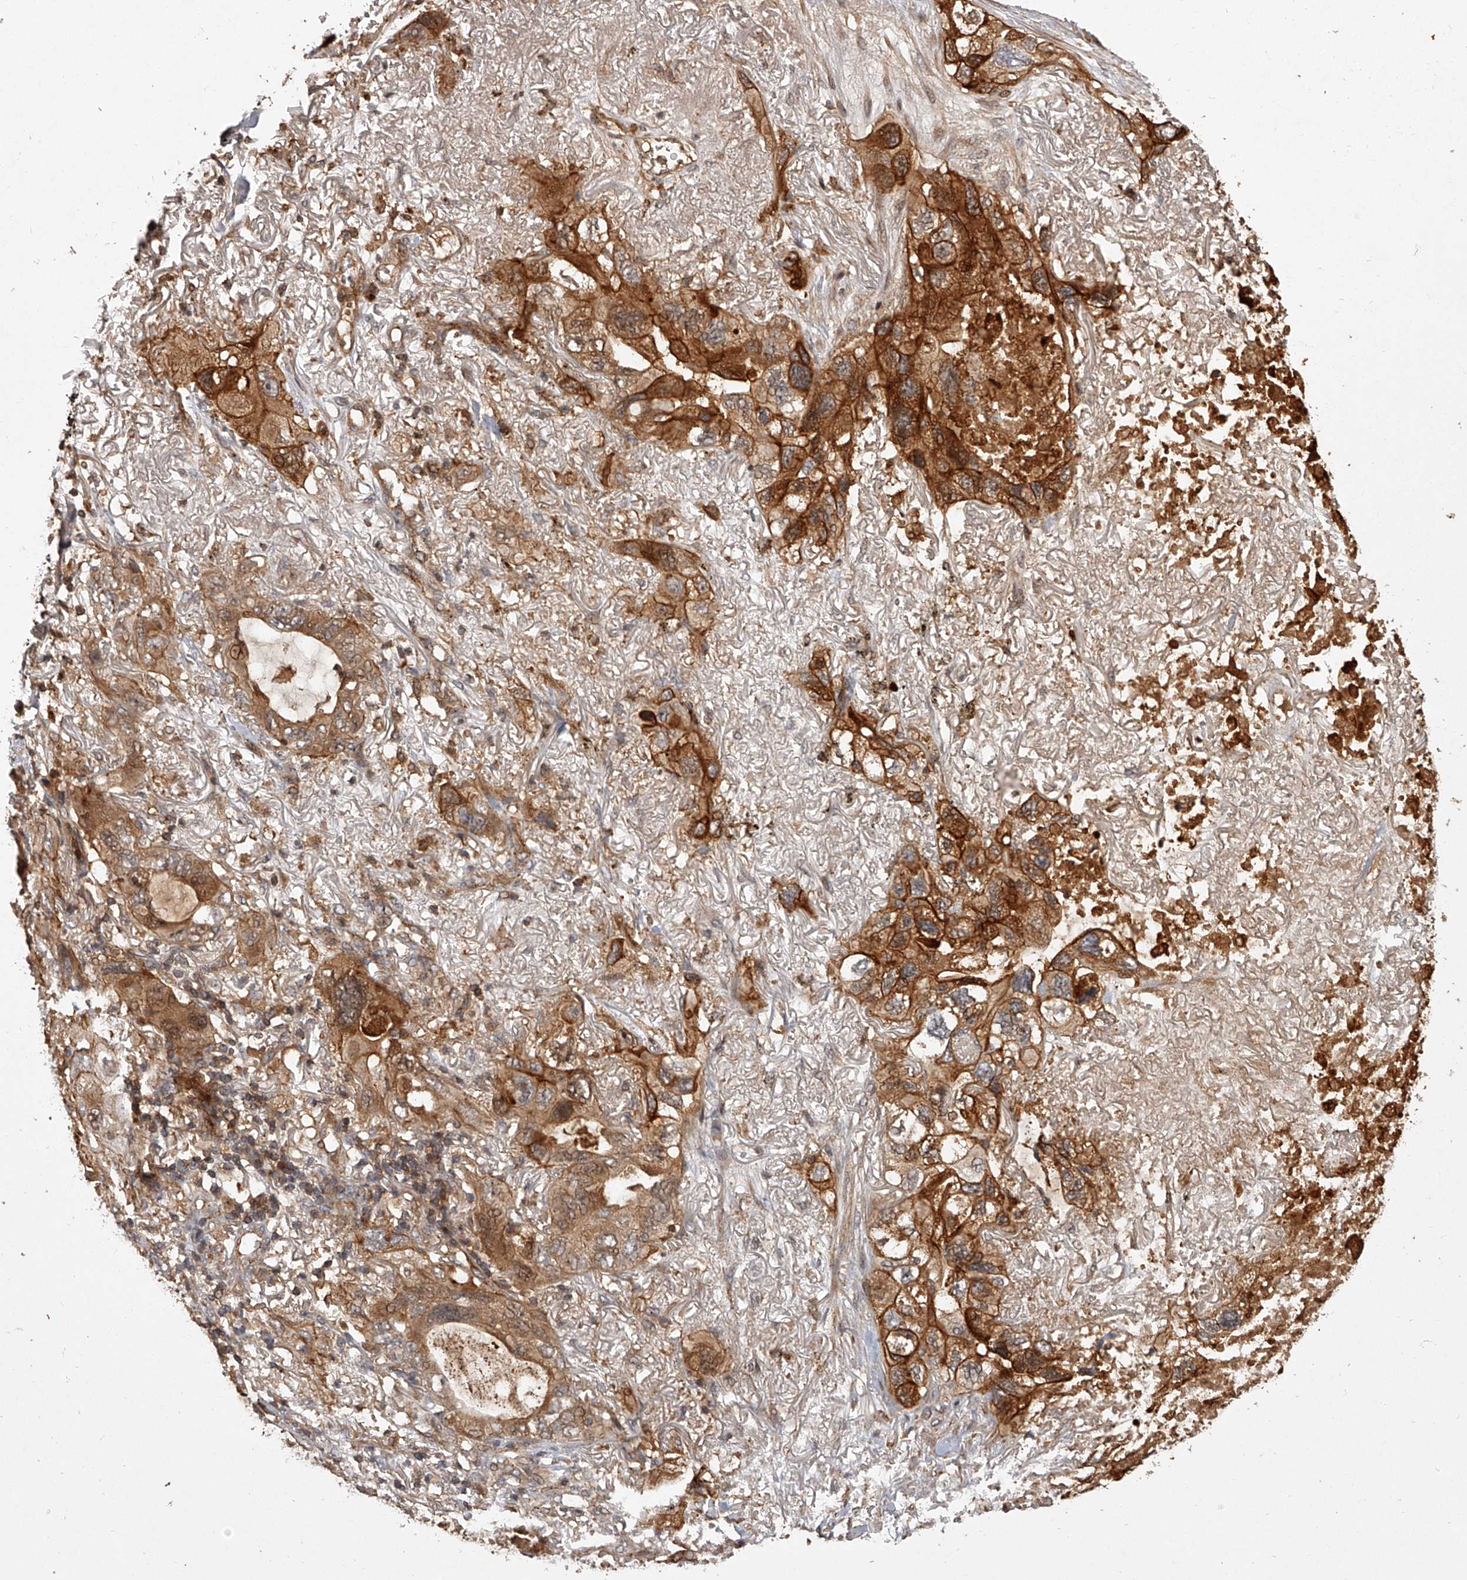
{"staining": {"intensity": "strong", "quantity": ">75%", "location": "cytoplasmic/membranous"}, "tissue": "lung cancer", "cell_type": "Tumor cells", "image_type": "cancer", "snomed": [{"axis": "morphology", "description": "Squamous cell carcinoma, NOS"}, {"axis": "topography", "description": "Lung"}], "caption": "A brown stain labels strong cytoplasmic/membranous staining of a protein in human lung cancer tumor cells.", "gene": "CRYZL1", "patient": {"sex": "female", "age": 73}}